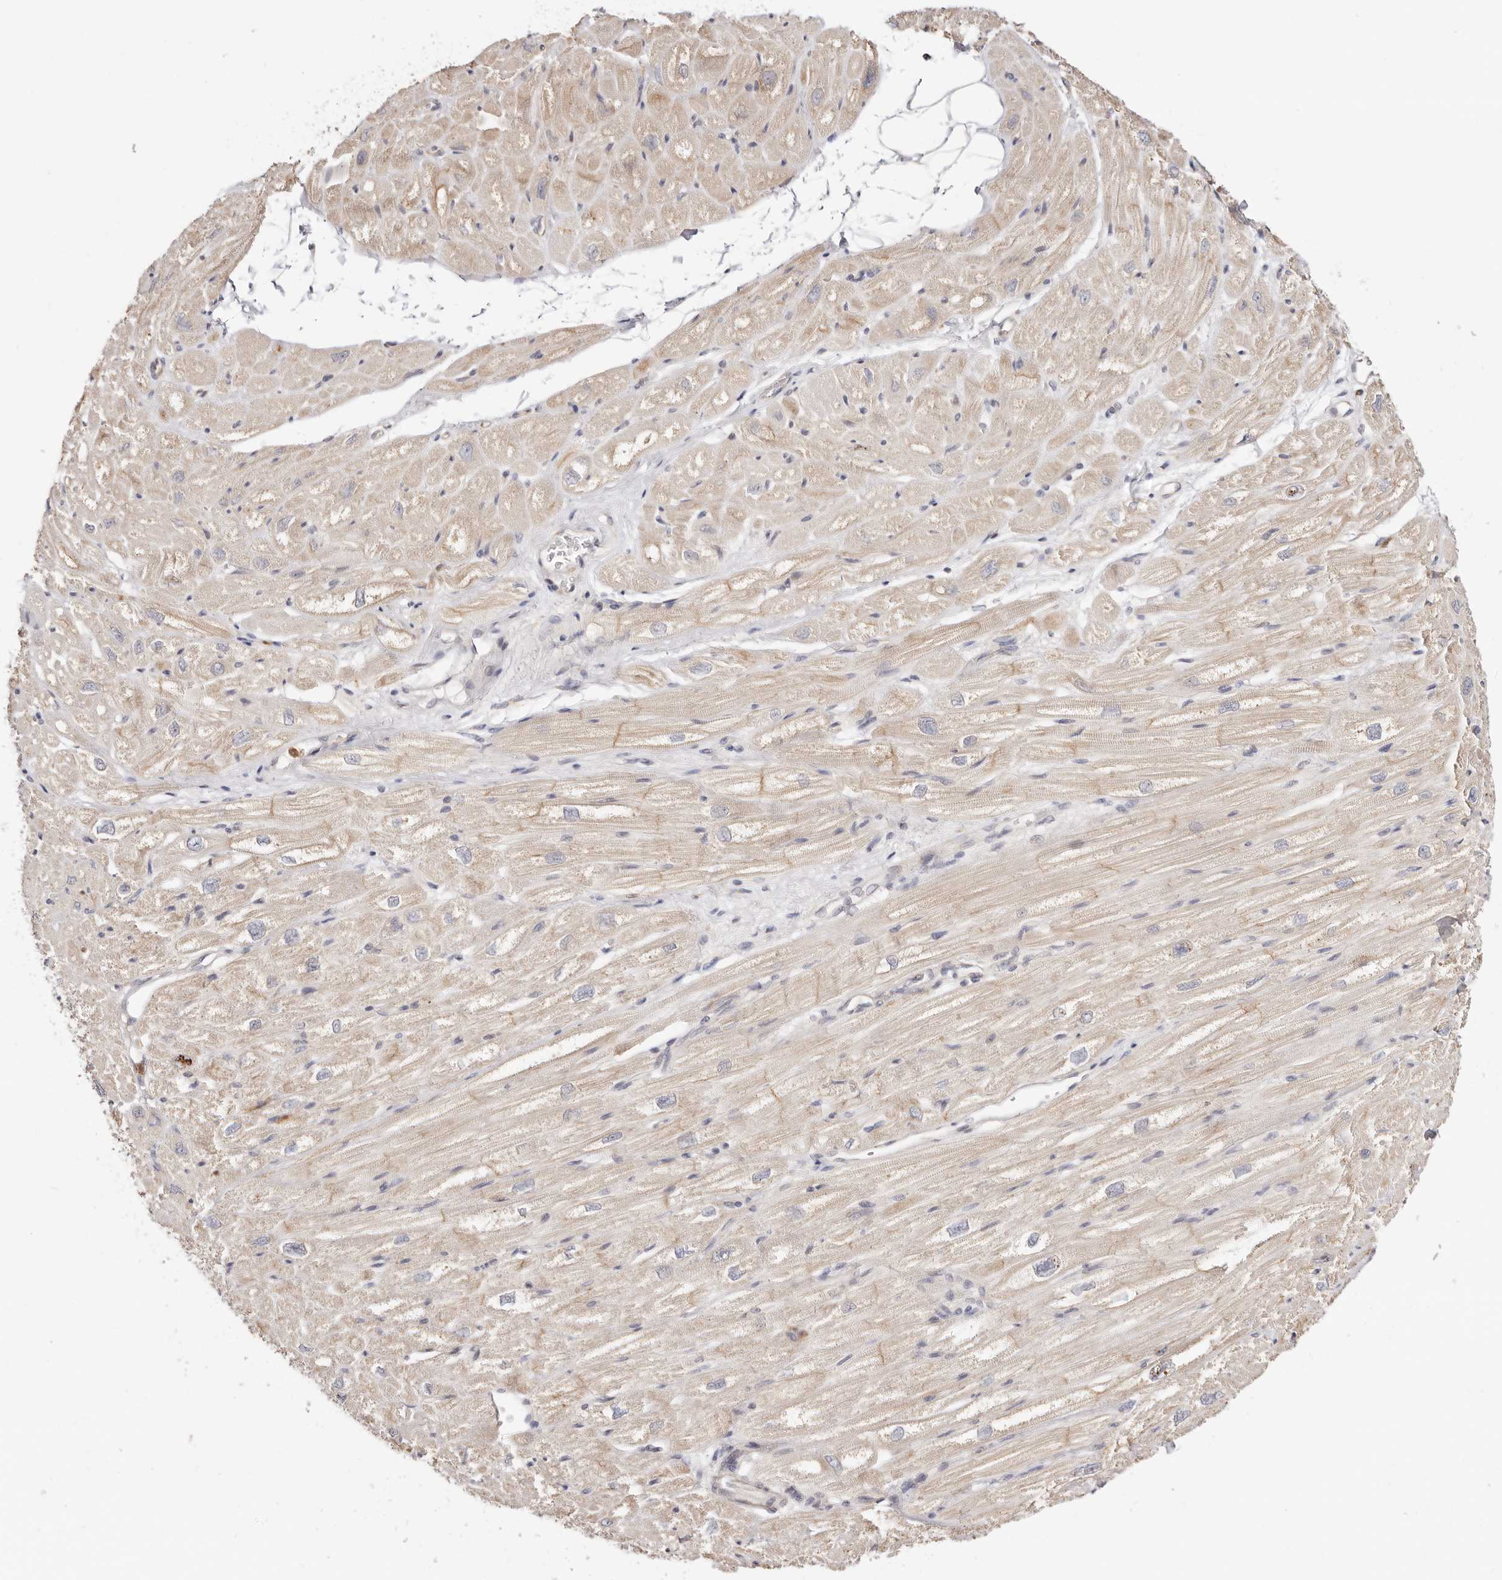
{"staining": {"intensity": "weak", "quantity": "25%-75%", "location": "cytoplasmic/membranous"}, "tissue": "heart muscle", "cell_type": "Cardiomyocytes", "image_type": "normal", "snomed": [{"axis": "morphology", "description": "Normal tissue, NOS"}, {"axis": "topography", "description": "Heart"}], "caption": "Protein staining displays weak cytoplasmic/membranous staining in about 25%-75% of cardiomyocytes in benign heart muscle. (Brightfield microscopy of DAB IHC at high magnification).", "gene": "BCL2L15", "patient": {"sex": "male", "age": 50}}